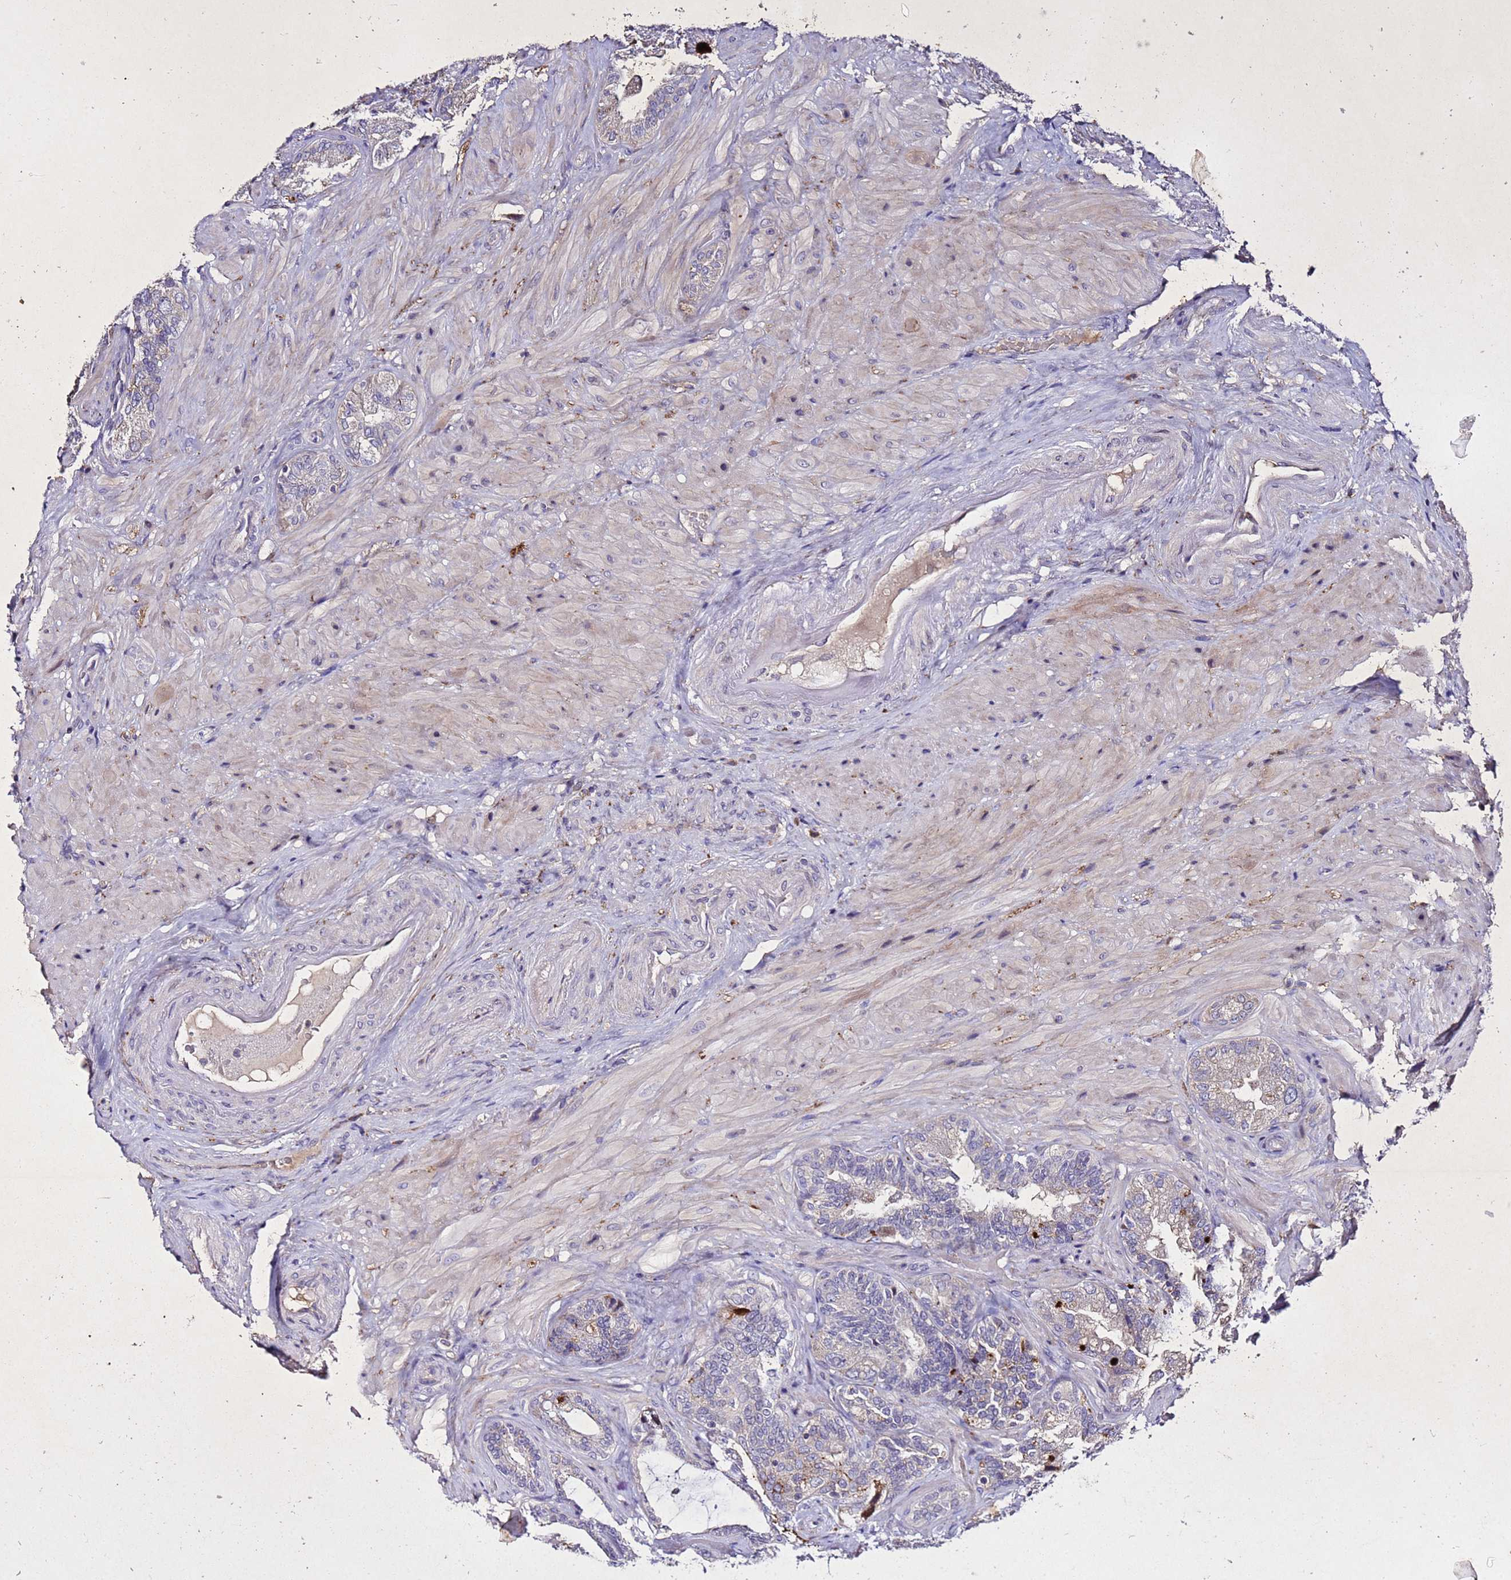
{"staining": {"intensity": "moderate", "quantity": "<25%", "location": "cytoplasmic/membranous,nuclear"}, "tissue": "seminal vesicle", "cell_type": "Glandular cells", "image_type": "normal", "snomed": [{"axis": "morphology", "description": "Normal tissue, NOS"}, {"axis": "topography", "description": "Prostate and seminal vesicle, NOS"}, {"axis": "topography", "description": "Prostate"}, {"axis": "topography", "description": "Seminal veicle"}], "caption": "Protein staining of unremarkable seminal vesicle demonstrates moderate cytoplasmic/membranous,nuclear positivity in approximately <25% of glandular cells.", "gene": "SV2B", "patient": {"sex": "male", "age": 67}}